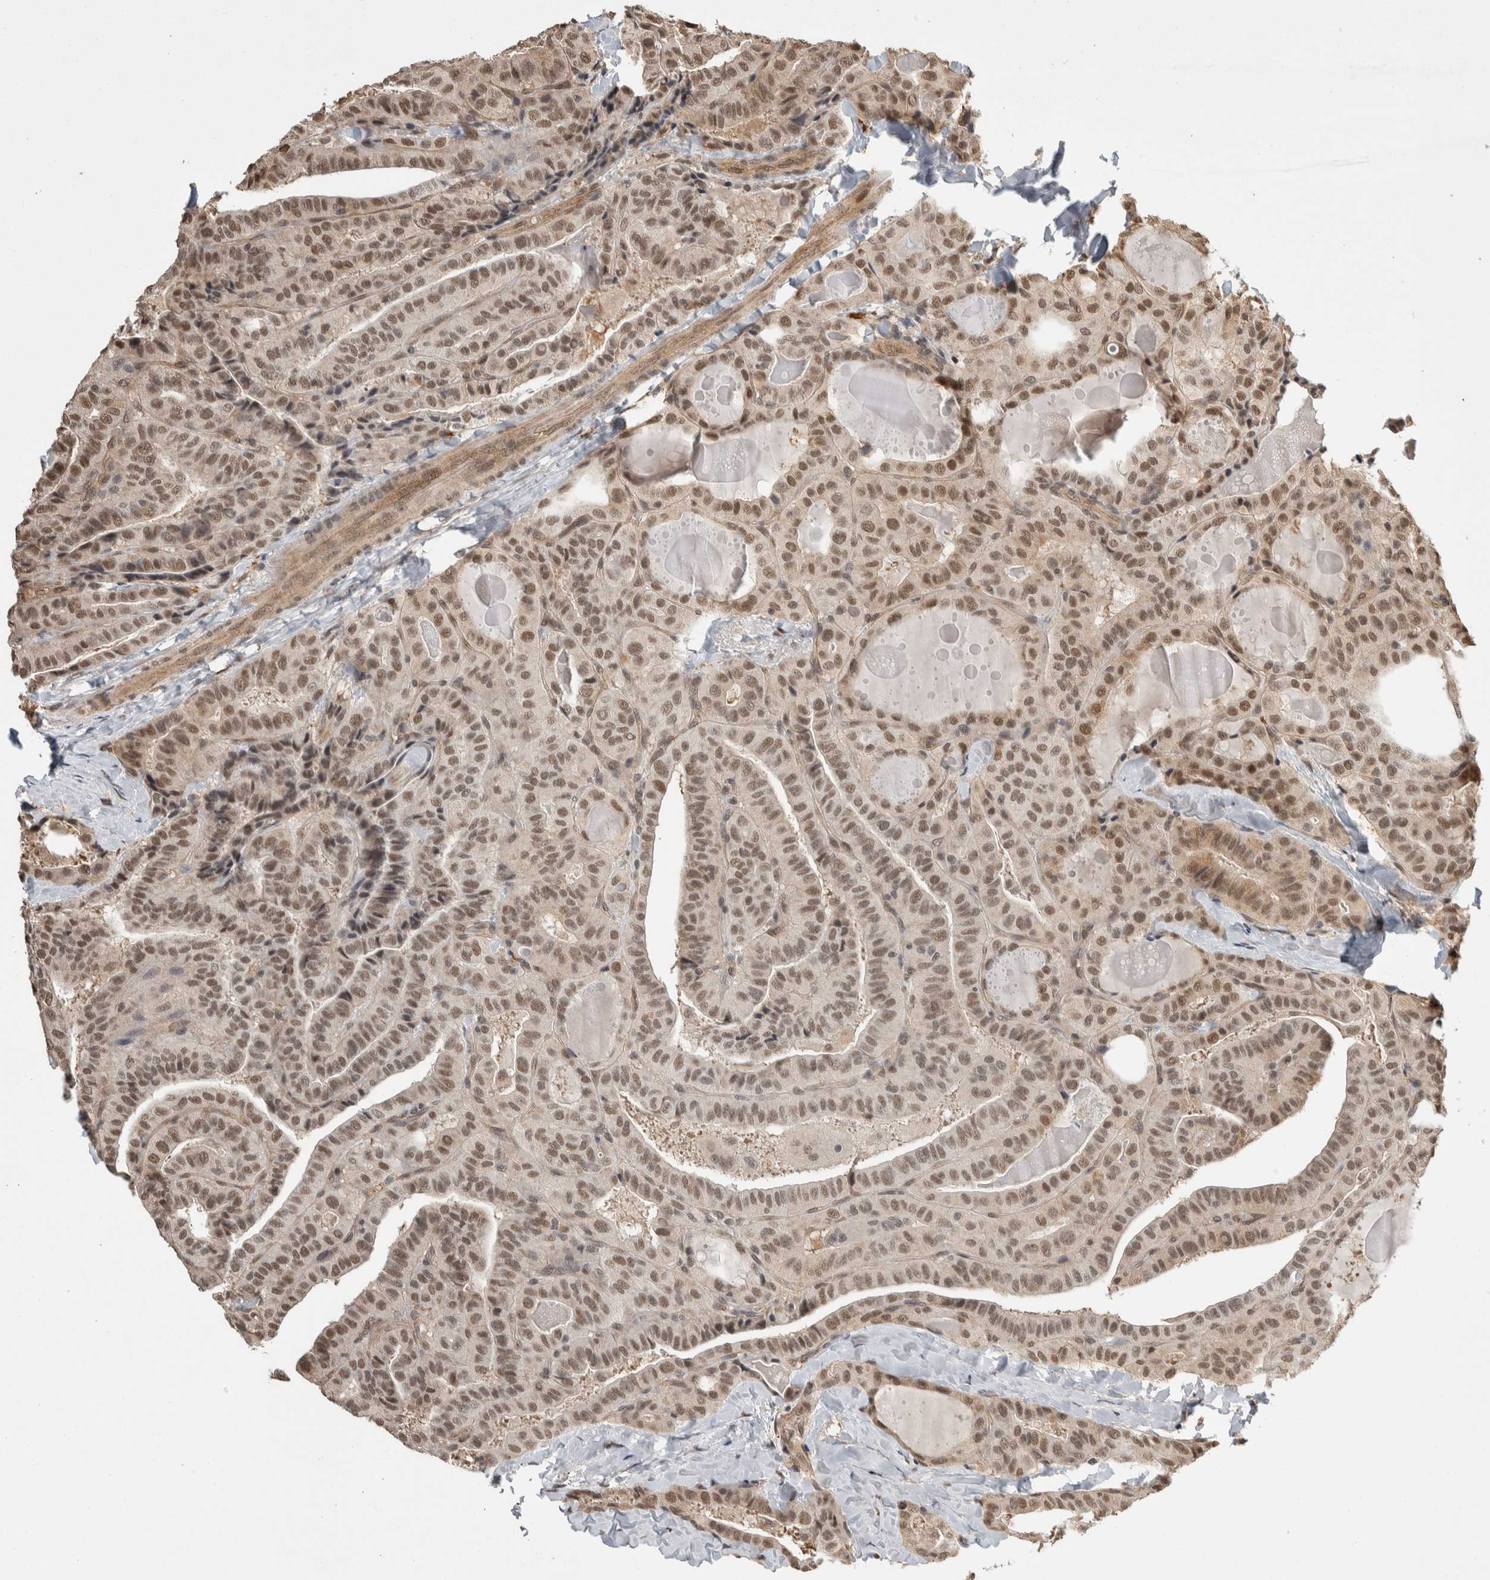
{"staining": {"intensity": "moderate", "quantity": ">75%", "location": "nuclear"}, "tissue": "thyroid cancer", "cell_type": "Tumor cells", "image_type": "cancer", "snomed": [{"axis": "morphology", "description": "Papillary adenocarcinoma, NOS"}, {"axis": "topography", "description": "Thyroid gland"}], "caption": "A photomicrograph of thyroid papillary adenocarcinoma stained for a protein displays moderate nuclear brown staining in tumor cells.", "gene": "ZNF592", "patient": {"sex": "male", "age": 77}}